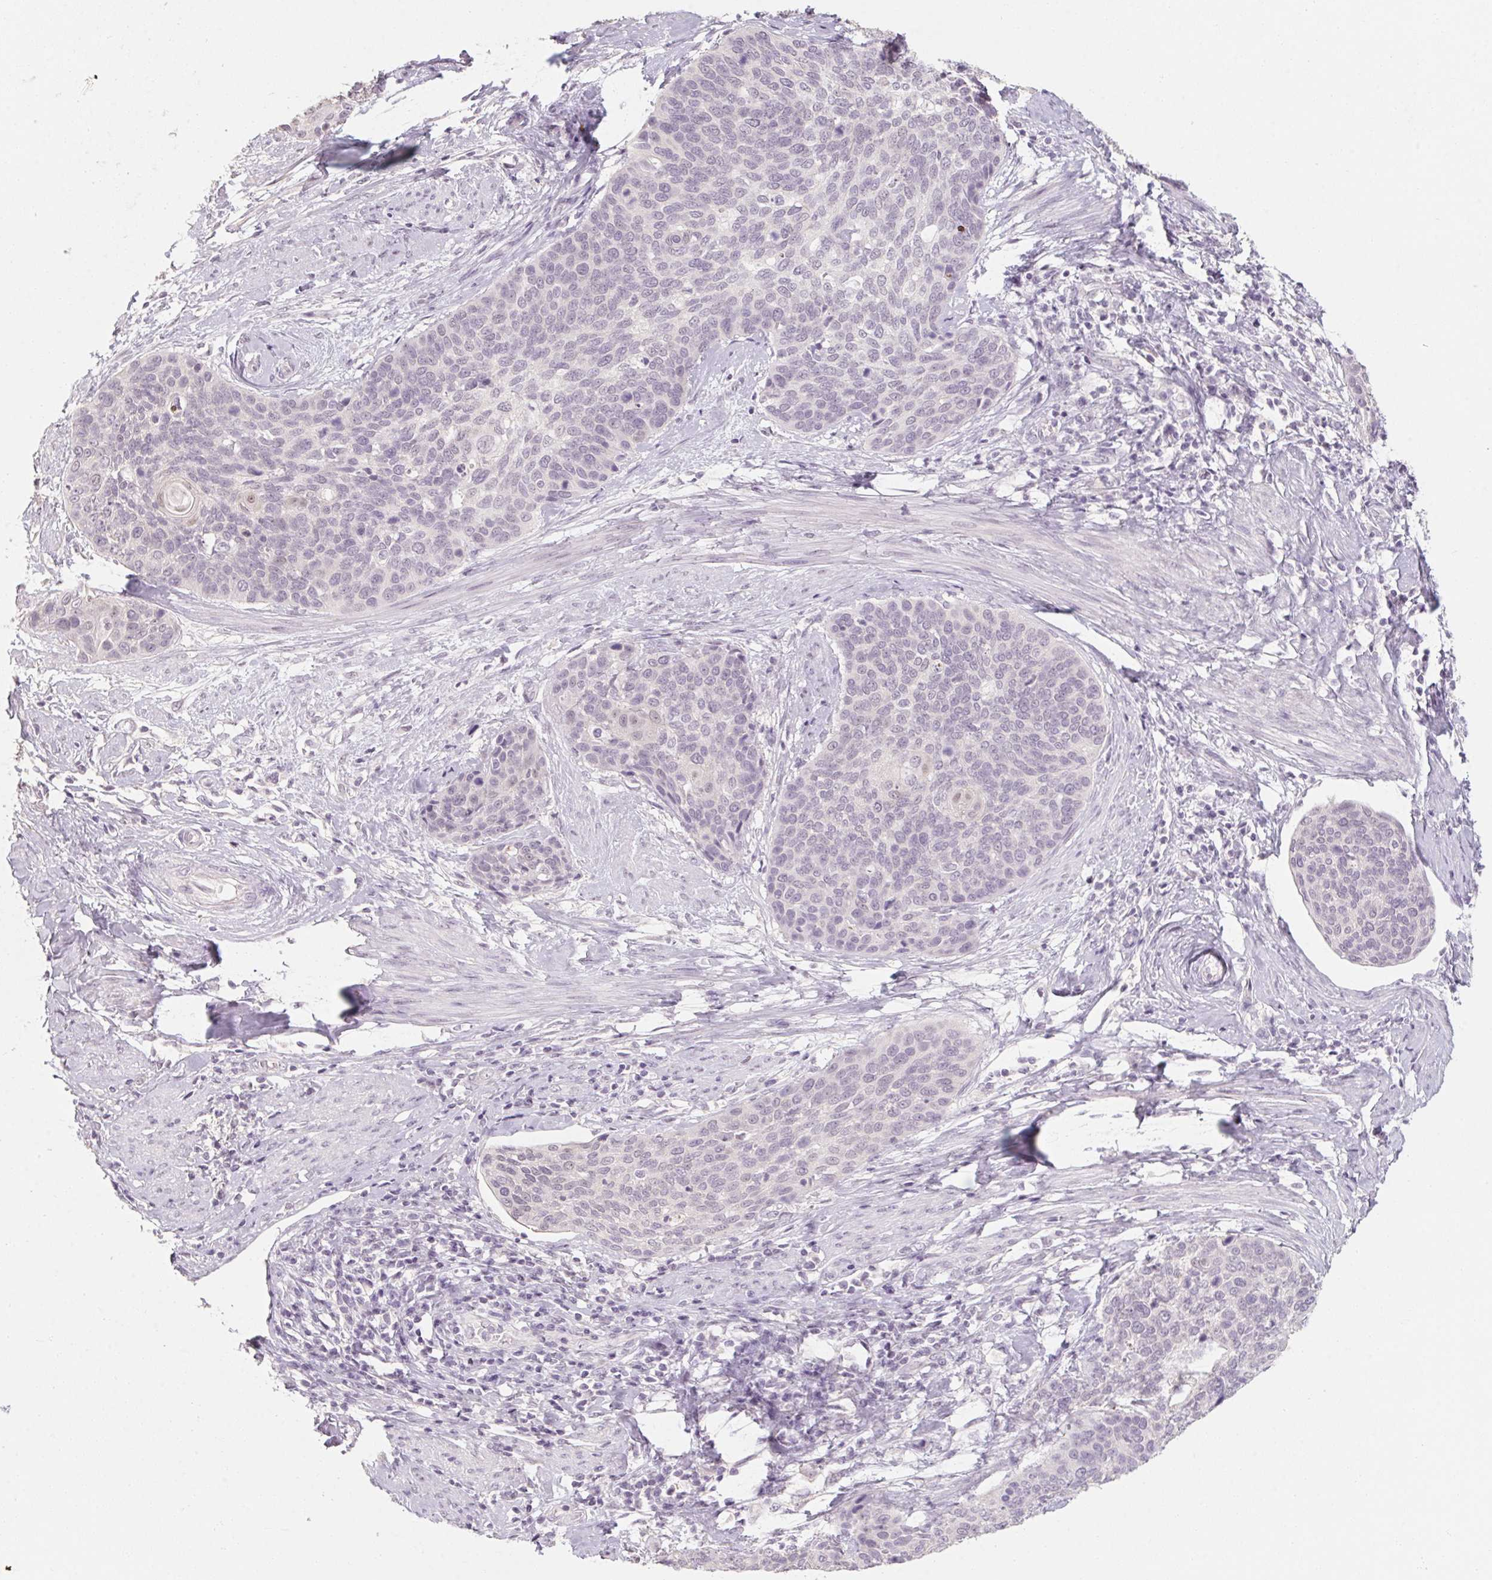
{"staining": {"intensity": "negative", "quantity": "none", "location": "none"}, "tissue": "cervical cancer", "cell_type": "Tumor cells", "image_type": "cancer", "snomed": [{"axis": "morphology", "description": "Squamous cell carcinoma, NOS"}, {"axis": "topography", "description": "Cervix"}], "caption": "Tumor cells show no significant protein expression in cervical cancer (squamous cell carcinoma).", "gene": "CAPZA3", "patient": {"sex": "female", "age": 69}}